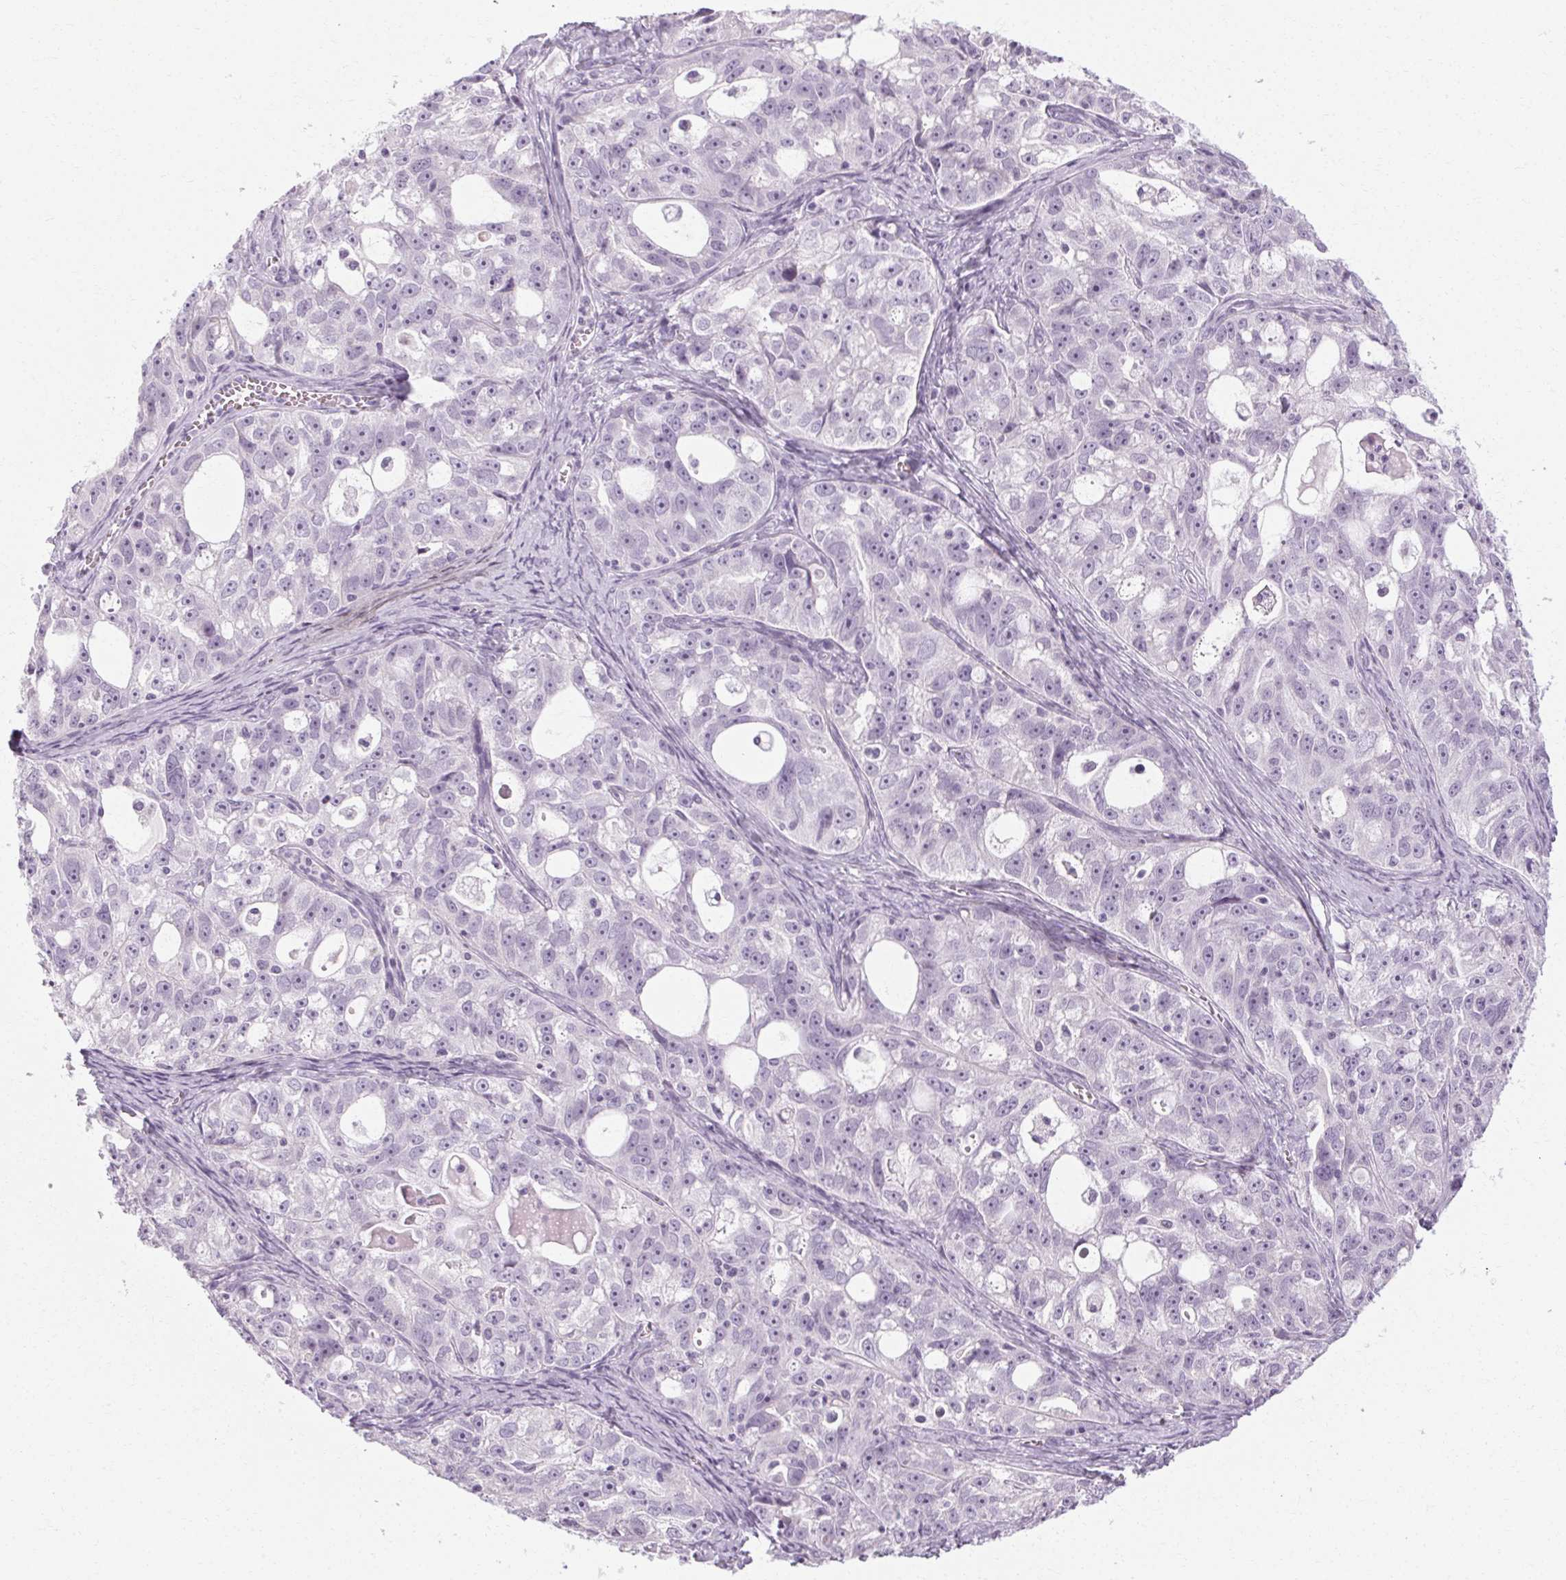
{"staining": {"intensity": "negative", "quantity": "none", "location": "none"}, "tissue": "ovarian cancer", "cell_type": "Tumor cells", "image_type": "cancer", "snomed": [{"axis": "morphology", "description": "Cystadenocarcinoma, serous, NOS"}, {"axis": "topography", "description": "Ovary"}], "caption": "High magnification brightfield microscopy of ovarian cancer (serous cystadenocarcinoma) stained with DAB (3,3'-diaminobenzidine) (brown) and counterstained with hematoxylin (blue): tumor cells show no significant expression.", "gene": "POMC", "patient": {"sex": "female", "age": 51}}